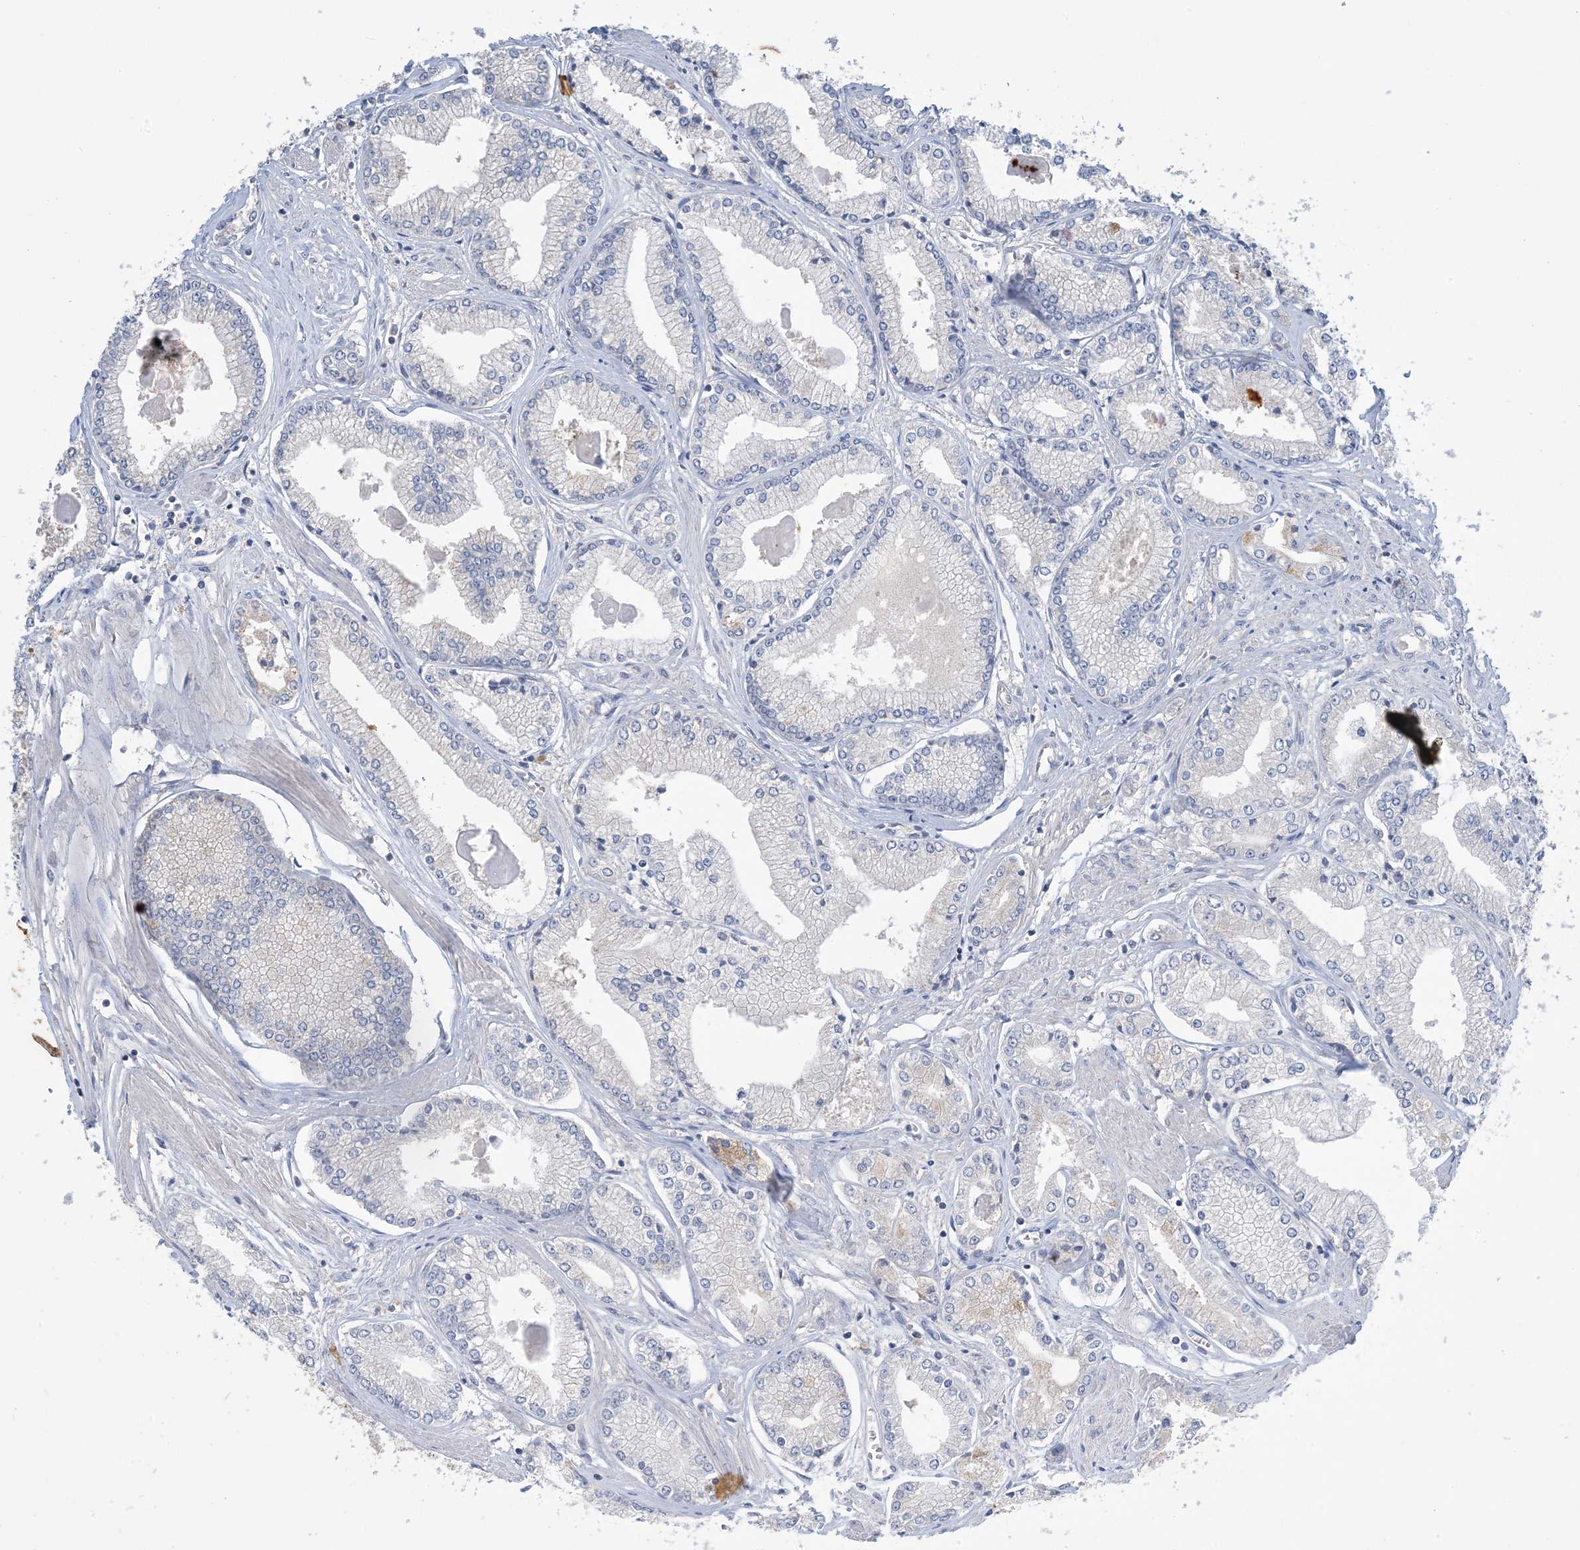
{"staining": {"intensity": "weak", "quantity": "<25%", "location": "cytoplasmic/membranous"}, "tissue": "prostate cancer", "cell_type": "Tumor cells", "image_type": "cancer", "snomed": [{"axis": "morphology", "description": "Adenocarcinoma, Low grade"}, {"axis": "topography", "description": "Prostate"}], "caption": "Human prostate low-grade adenocarcinoma stained for a protein using immunohistochemistry (IHC) demonstrates no expression in tumor cells.", "gene": "KPRP", "patient": {"sex": "male", "age": 60}}